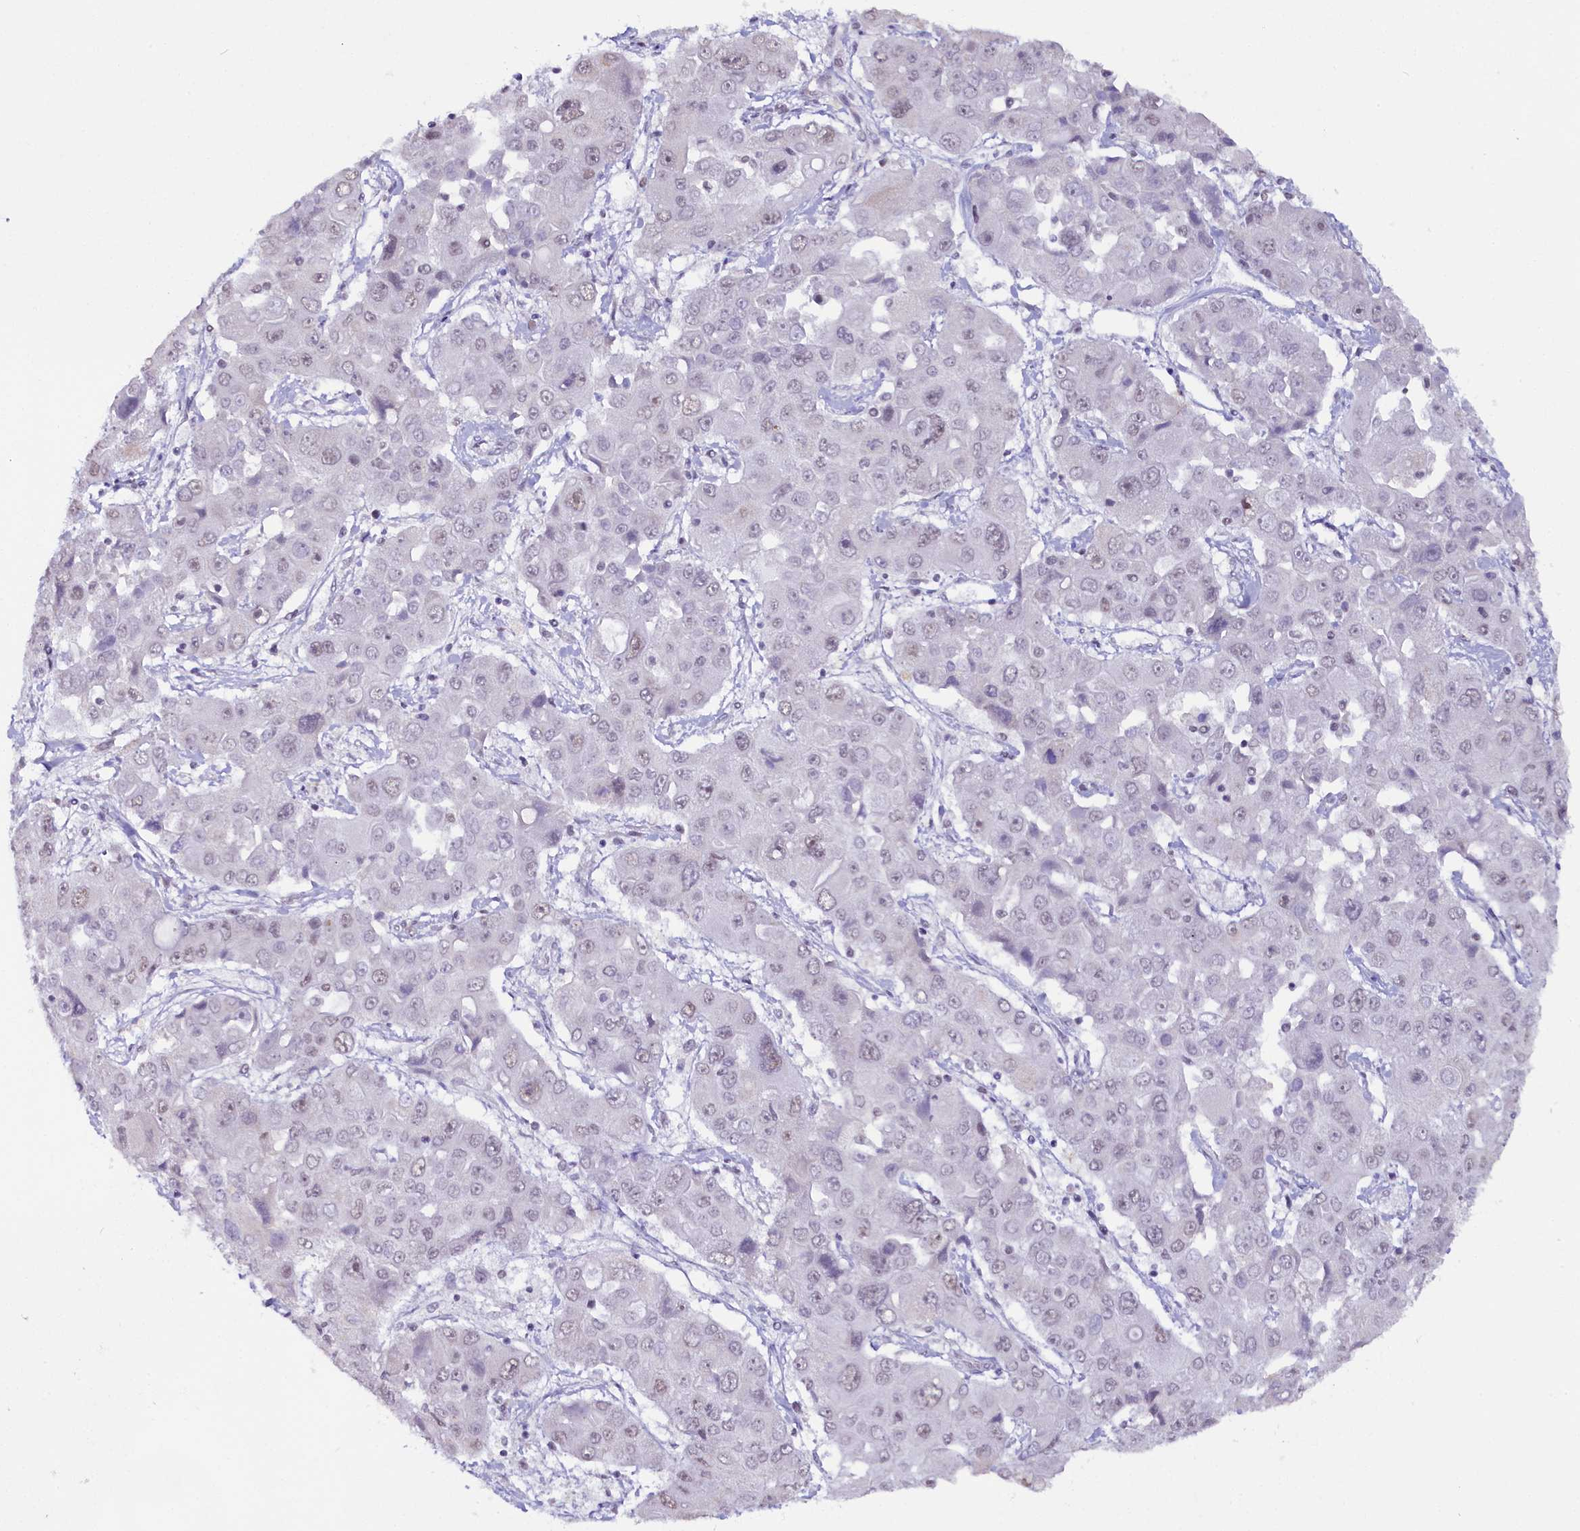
{"staining": {"intensity": "weak", "quantity": "<25%", "location": "nuclear"}, "tissue": "liver cancer", "cell_type": "Tumor cells", "image_type": "cancer", "snomed": [{"axis": "morphology", "description": "Cholangiocarcinoma"}, {"axis": "topography", "description": "Liver"}], "caption": "This is an IHC photomicrograph of liver cancer (cholangiocarcinoma). There is no positivity in tumor cells.", "gene": "NCBP1", "patient": {"sex": "male", "age": 67}}